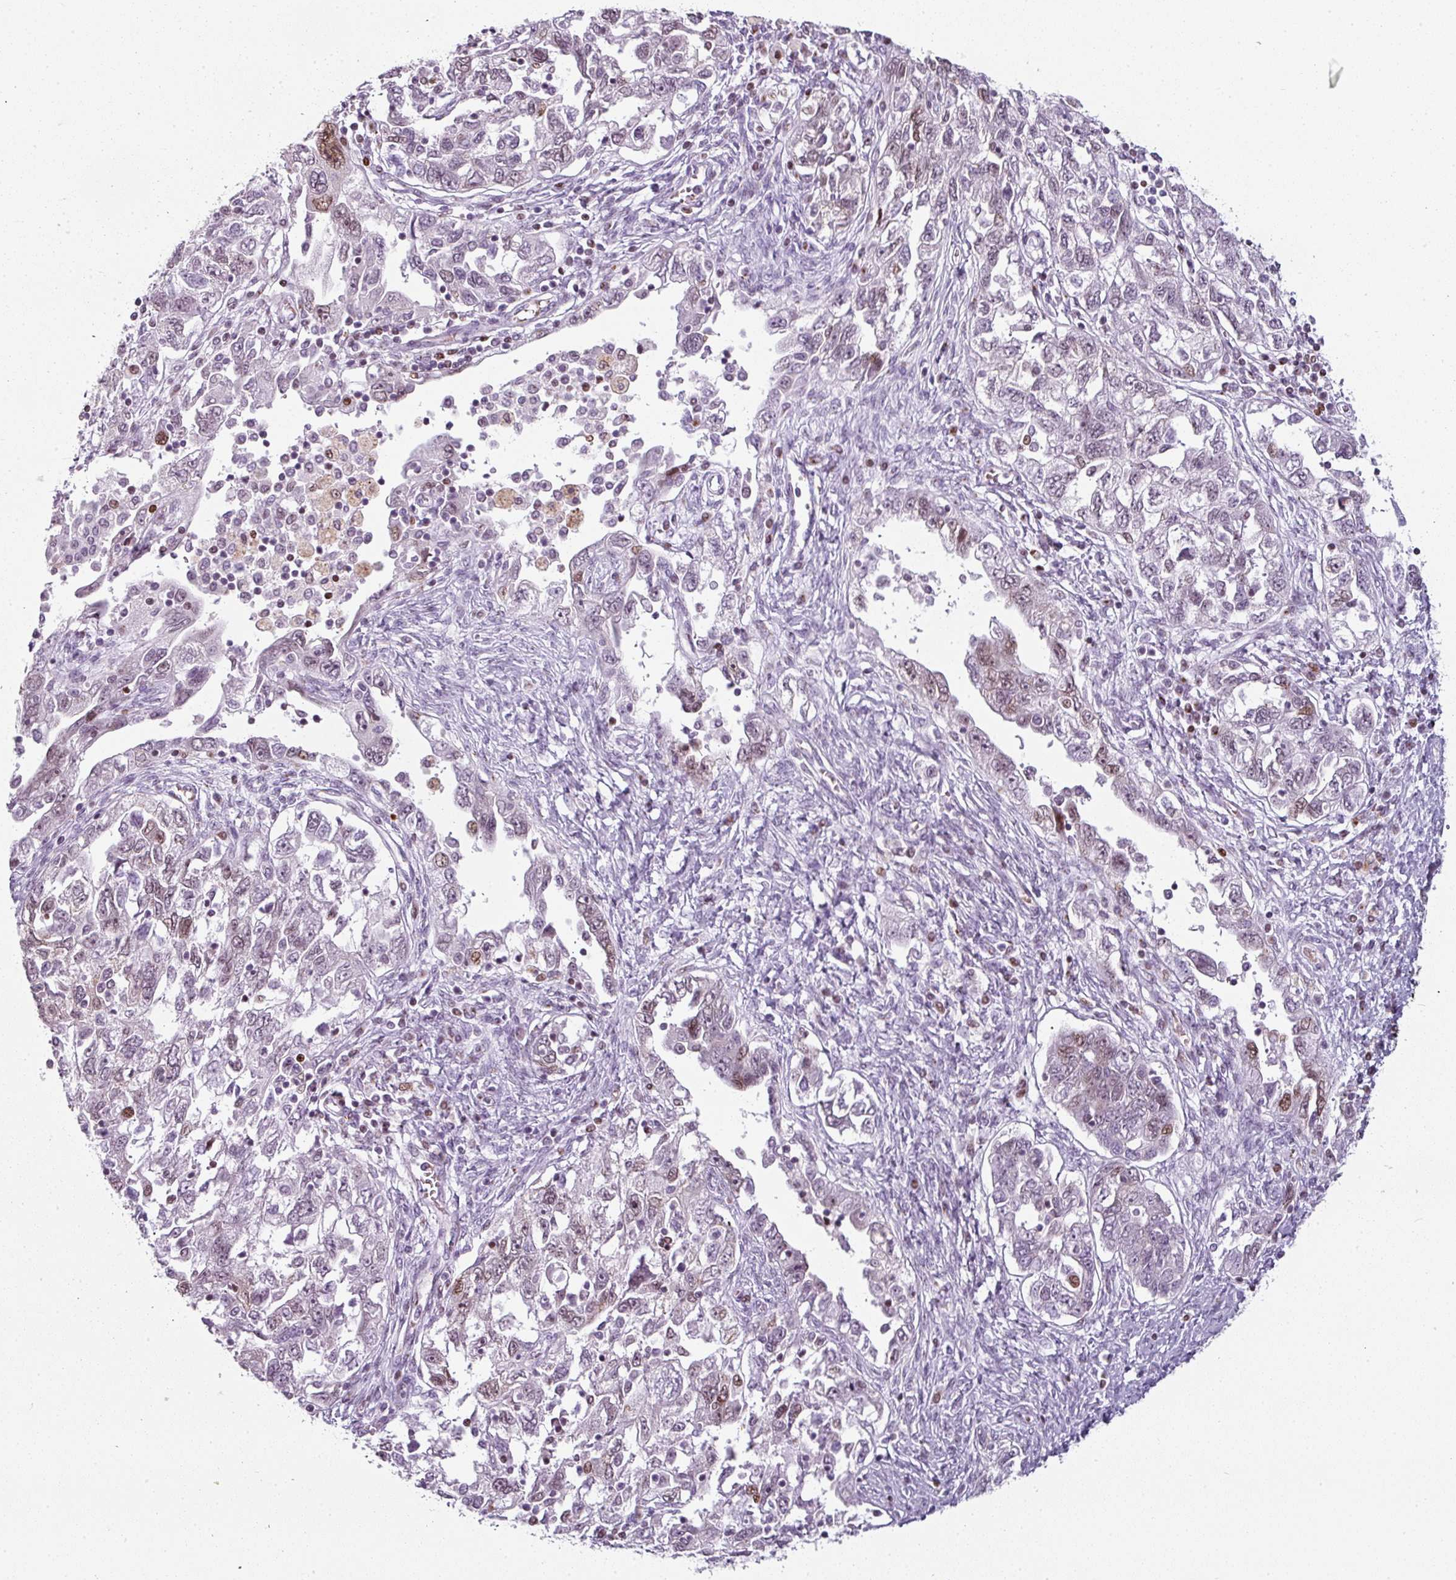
{"staining": {"intensity": "weak", "quantity": "25%-75%", "location": "nuclear"}, "tissue": "ovarian cancer", "cell_type": "Tumor cells", "image_type": "cancer", "snomed": [{"axis": "morphology", "description": "Carcinoma, NOS"}, {"axis": "morphology", "description": "Cystadenocarcinoma, serous, NOS"}, {"axis": "topography", "description": "Ovary"}], "caption": "Human ovarian cancer stained for a protein (brown) shows weak nuclear positive expression in approximately 25%-75% of tumor cells.", "gene": "SYT8", "patient": {"sex": "female", "age": 69}}